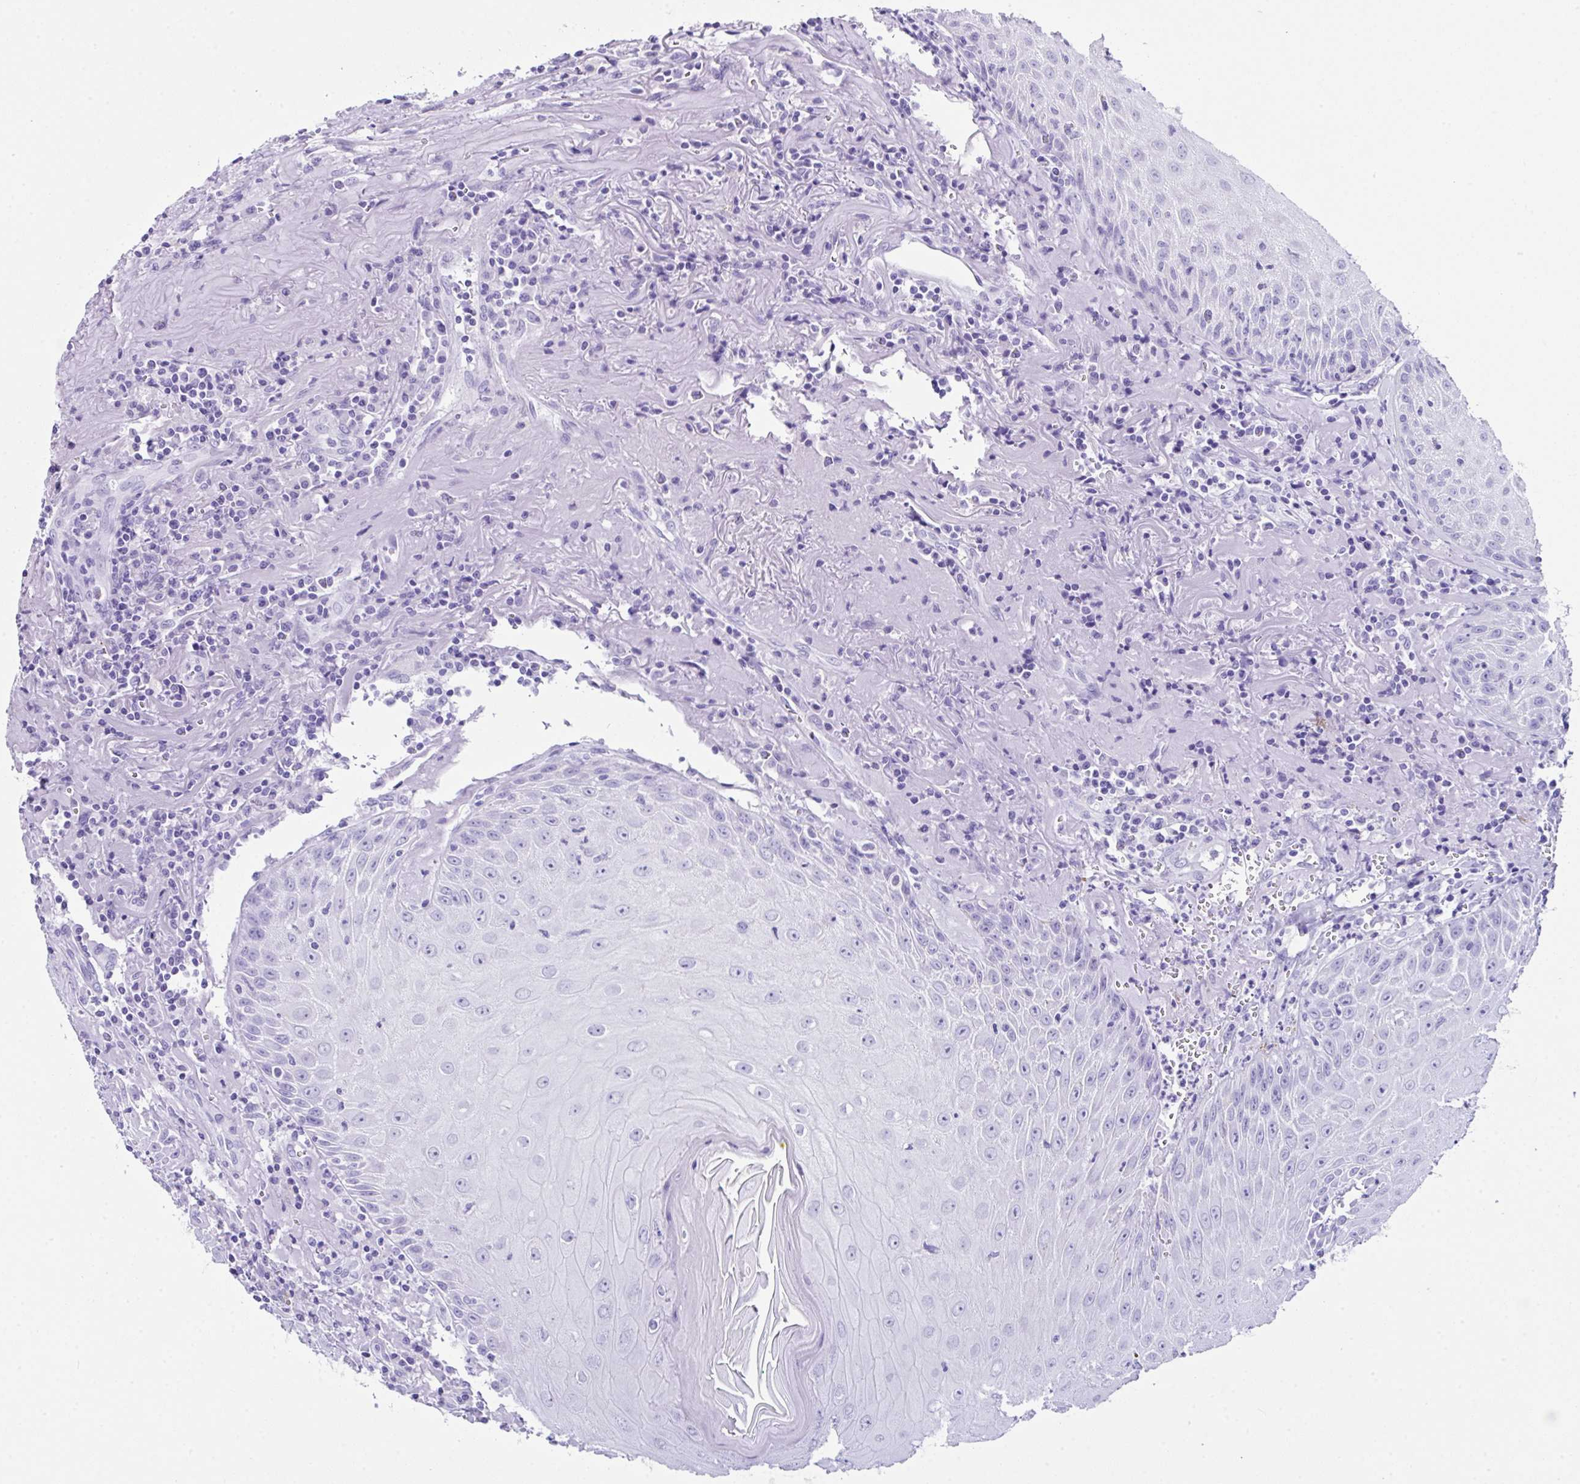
{"staining": {"intensity": "negative", "quantity": "none", "location": "none"}, "tissue": "head and neck cancer", "cell_type": "Tumor cells", "image_type": "cancer", "snomed": [{"axis": "morphology", "description": "Normal tissue, NOS"}, {"axis": "morphology", "description": "Squamous cell carcinoma, NOS"}, {"axis": "topography", "description": "Oral tissue"}, {"axis": "topography", "description": "Head-Neck"}], "caption": "Immunohistochemistry of squamous cell carcinoma (head and neck) exhibits no positivity in tumor cells.", "gene": "LGALS4", "patient": {"sex": "female", "age": 70}}